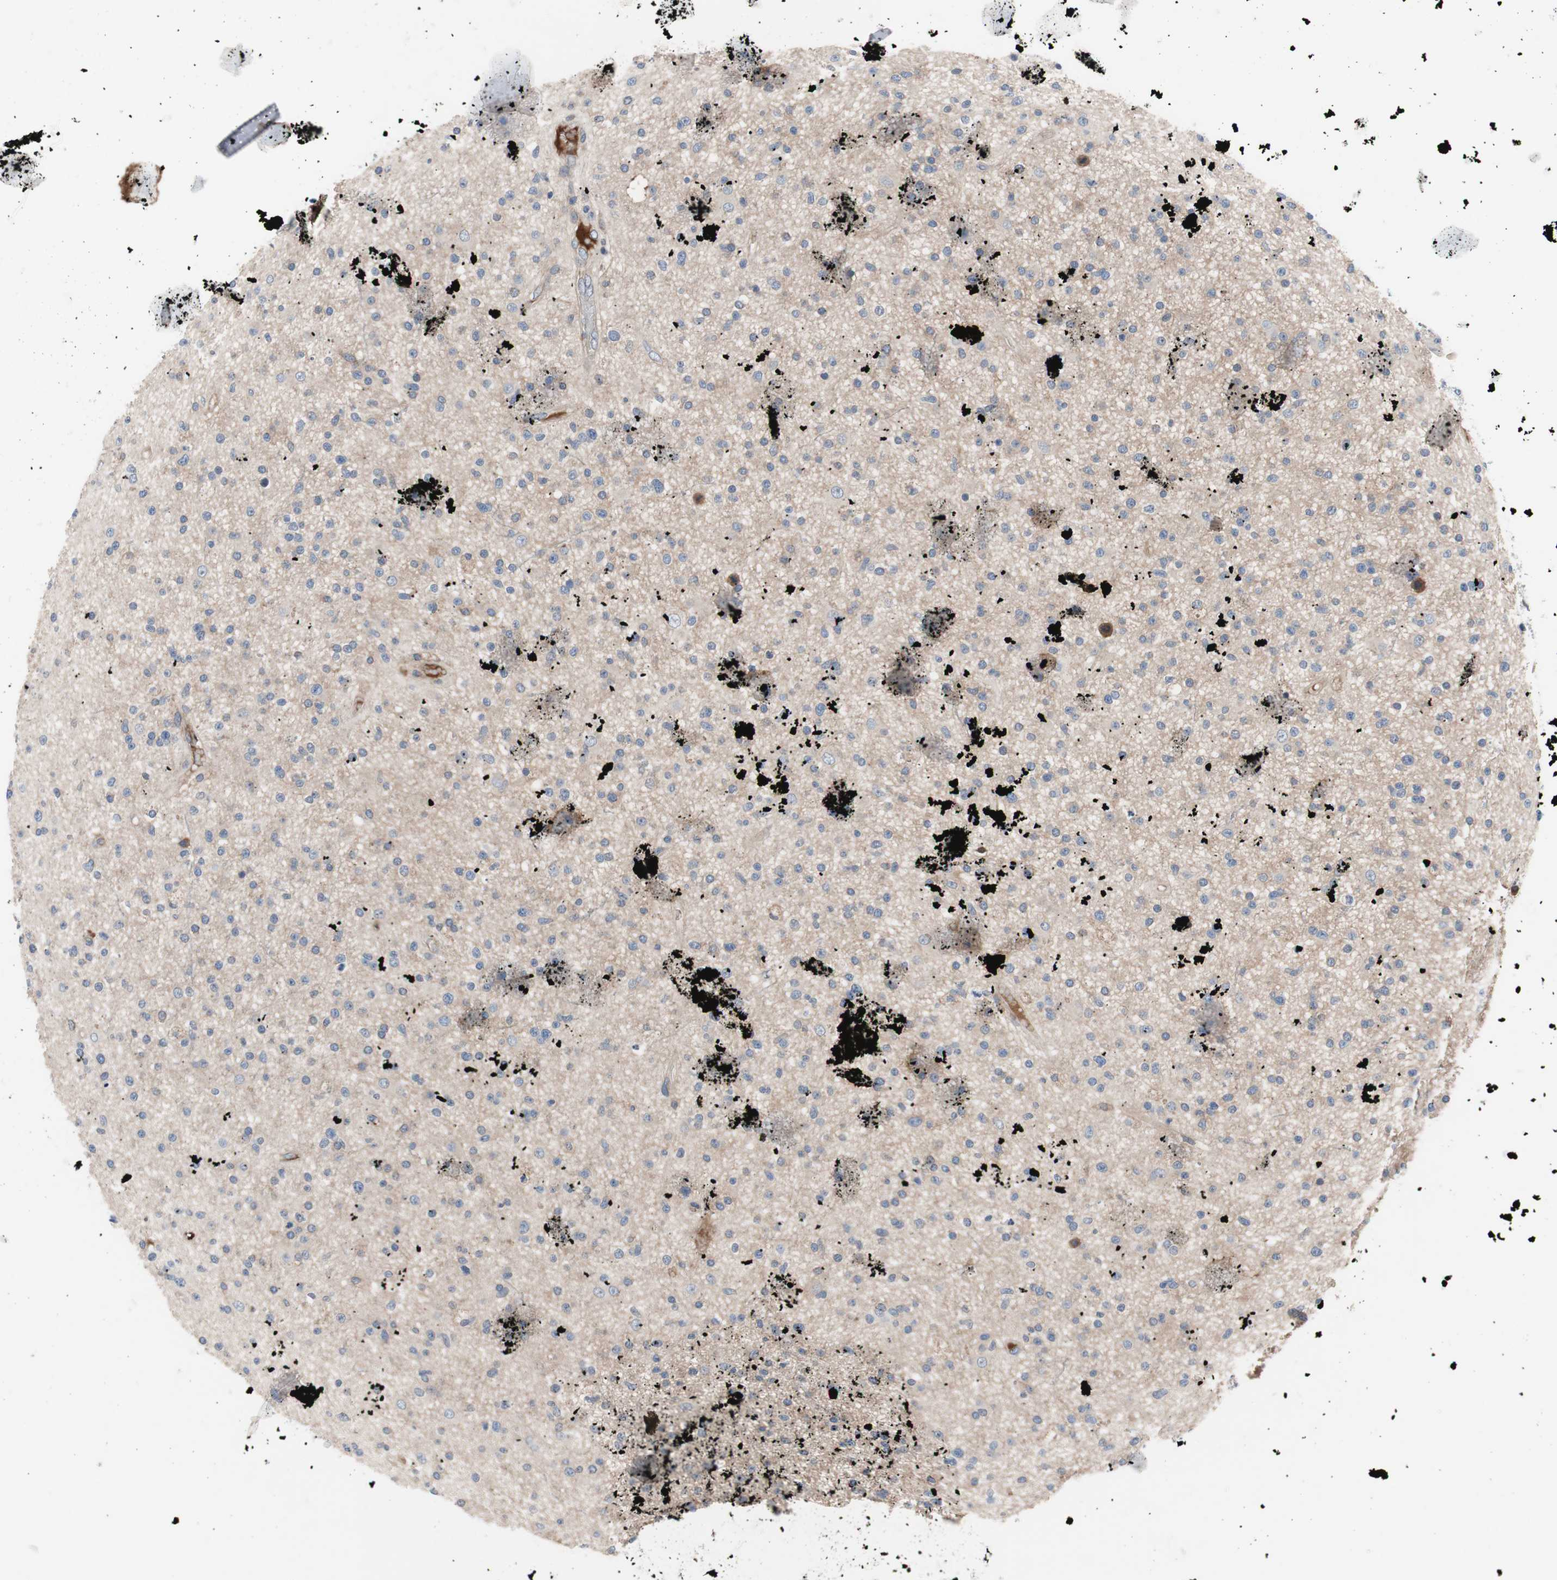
{"staining": {"intensity": "negative", "quantity": "none", "location": "none"}, "tissue": "glioma", "cell_type": "Tumor cells", "image_type": "cancer", "snomed": [{"axis": "morphology", "description": "Glioma, malignant, High grade"}, {"axis": "topography", "description": "Brain"}], "caption": "A high-resolution image shows immunohistochemistry staining of high-grade glioma (malignant), which shows no significant expression in tumor cells.", "gene": "KANSL1", "patient": {"sex": "male", "age": 33}}